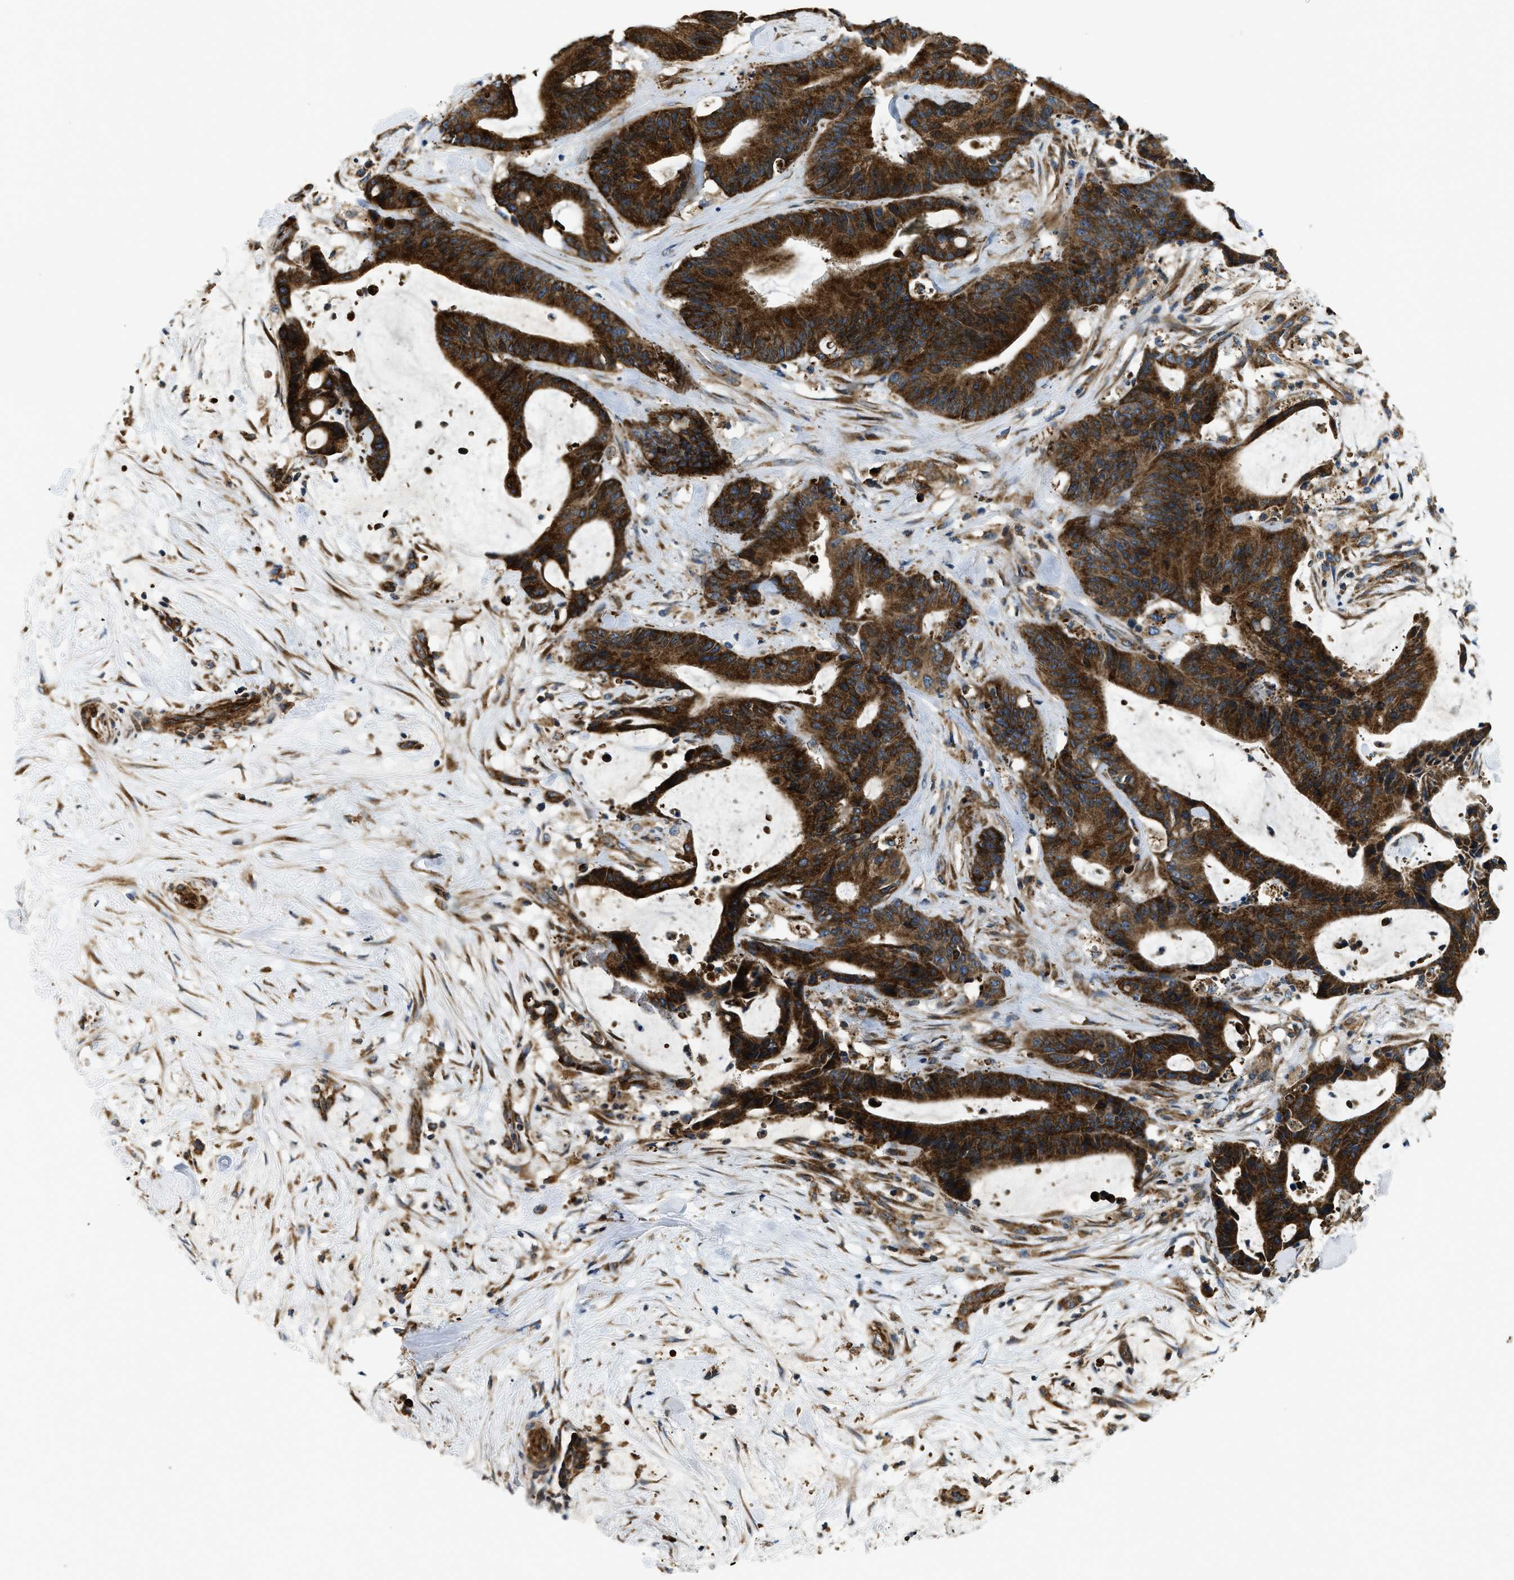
{"staining": {"intensity": "strong", "quantity": ">75%", "location": "cytoplasmic/membranous"}, "tissue": "liver cancer", "cell_type": "Tumor cells", "image_type": "cancer", "snomed": [{"axis": "morphology", "description": "Cholangiocarcinoma"}, {"axis": "topography", "description": "Liver"}], "caption": "A brown stain shows strong cytoplasmic/membranous staining of a protein in cholangiocarcinoma (liver) tumor cells.", "gene": "CSPG4", "patient": {"sex": "female", "age": 73}}